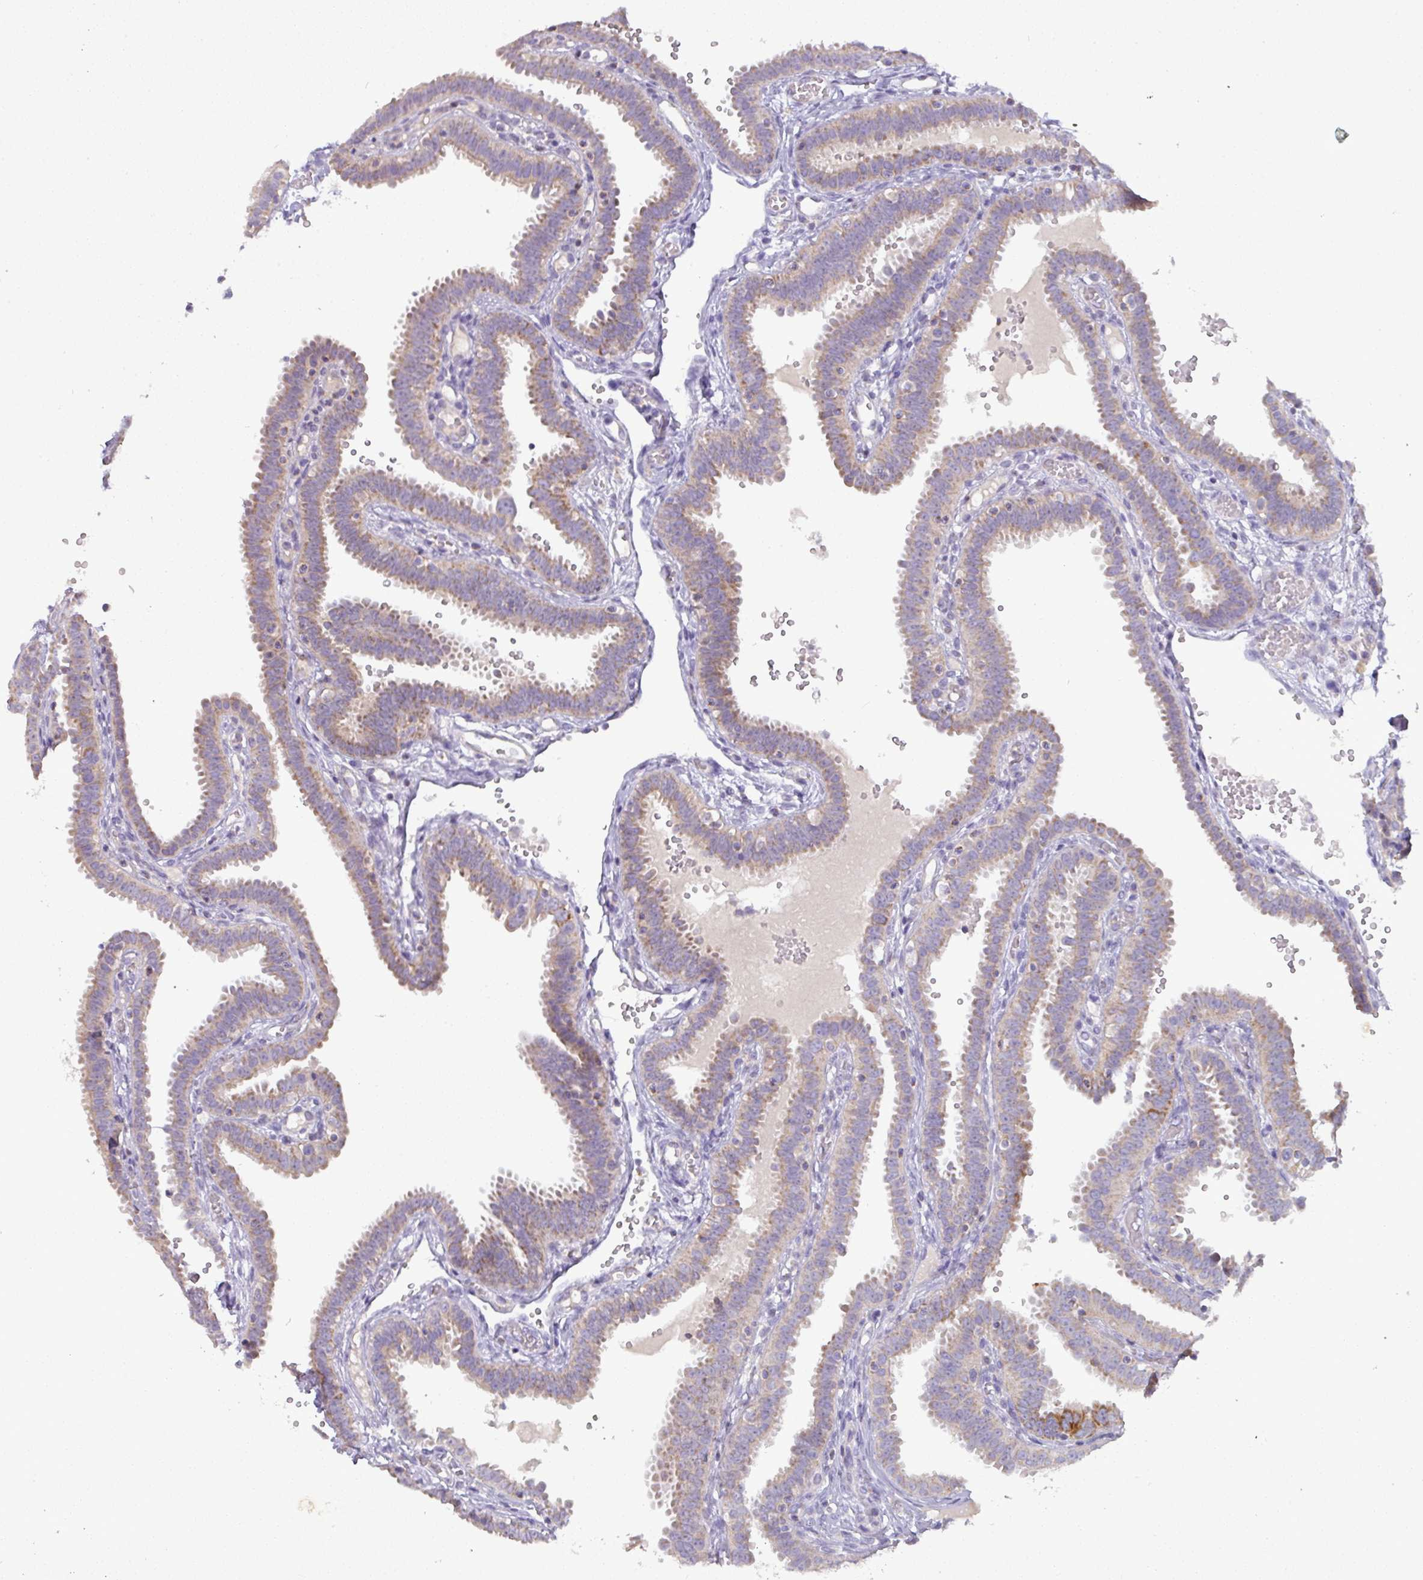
{"staining": {"intensity": "weak", "quantity": "25%-75%", "location": "cytoplasmic/membranous"}, "tissue": "fallopian tube", "cell_type": "Glandular cells", "image_type": "normal", "snomed": [{"axis": "morphology", "description": "Normal tissue, NOS"}, {"axis": "topography", "description": "Fallopian tube"}], "caption": "High-magnification brightfield microscopy of benign fallopian tube stained with DAB (brown) and counterstained with hematoxylin (blue). glandular cells exhibit weak cytoplasmic/membranous staining is present in approximately25%-75% of cells. (IHC, brightfield microscopy, high magnification).", "gene": "TRAPPC1", "patient": {"sex": "female", "age": 37}}